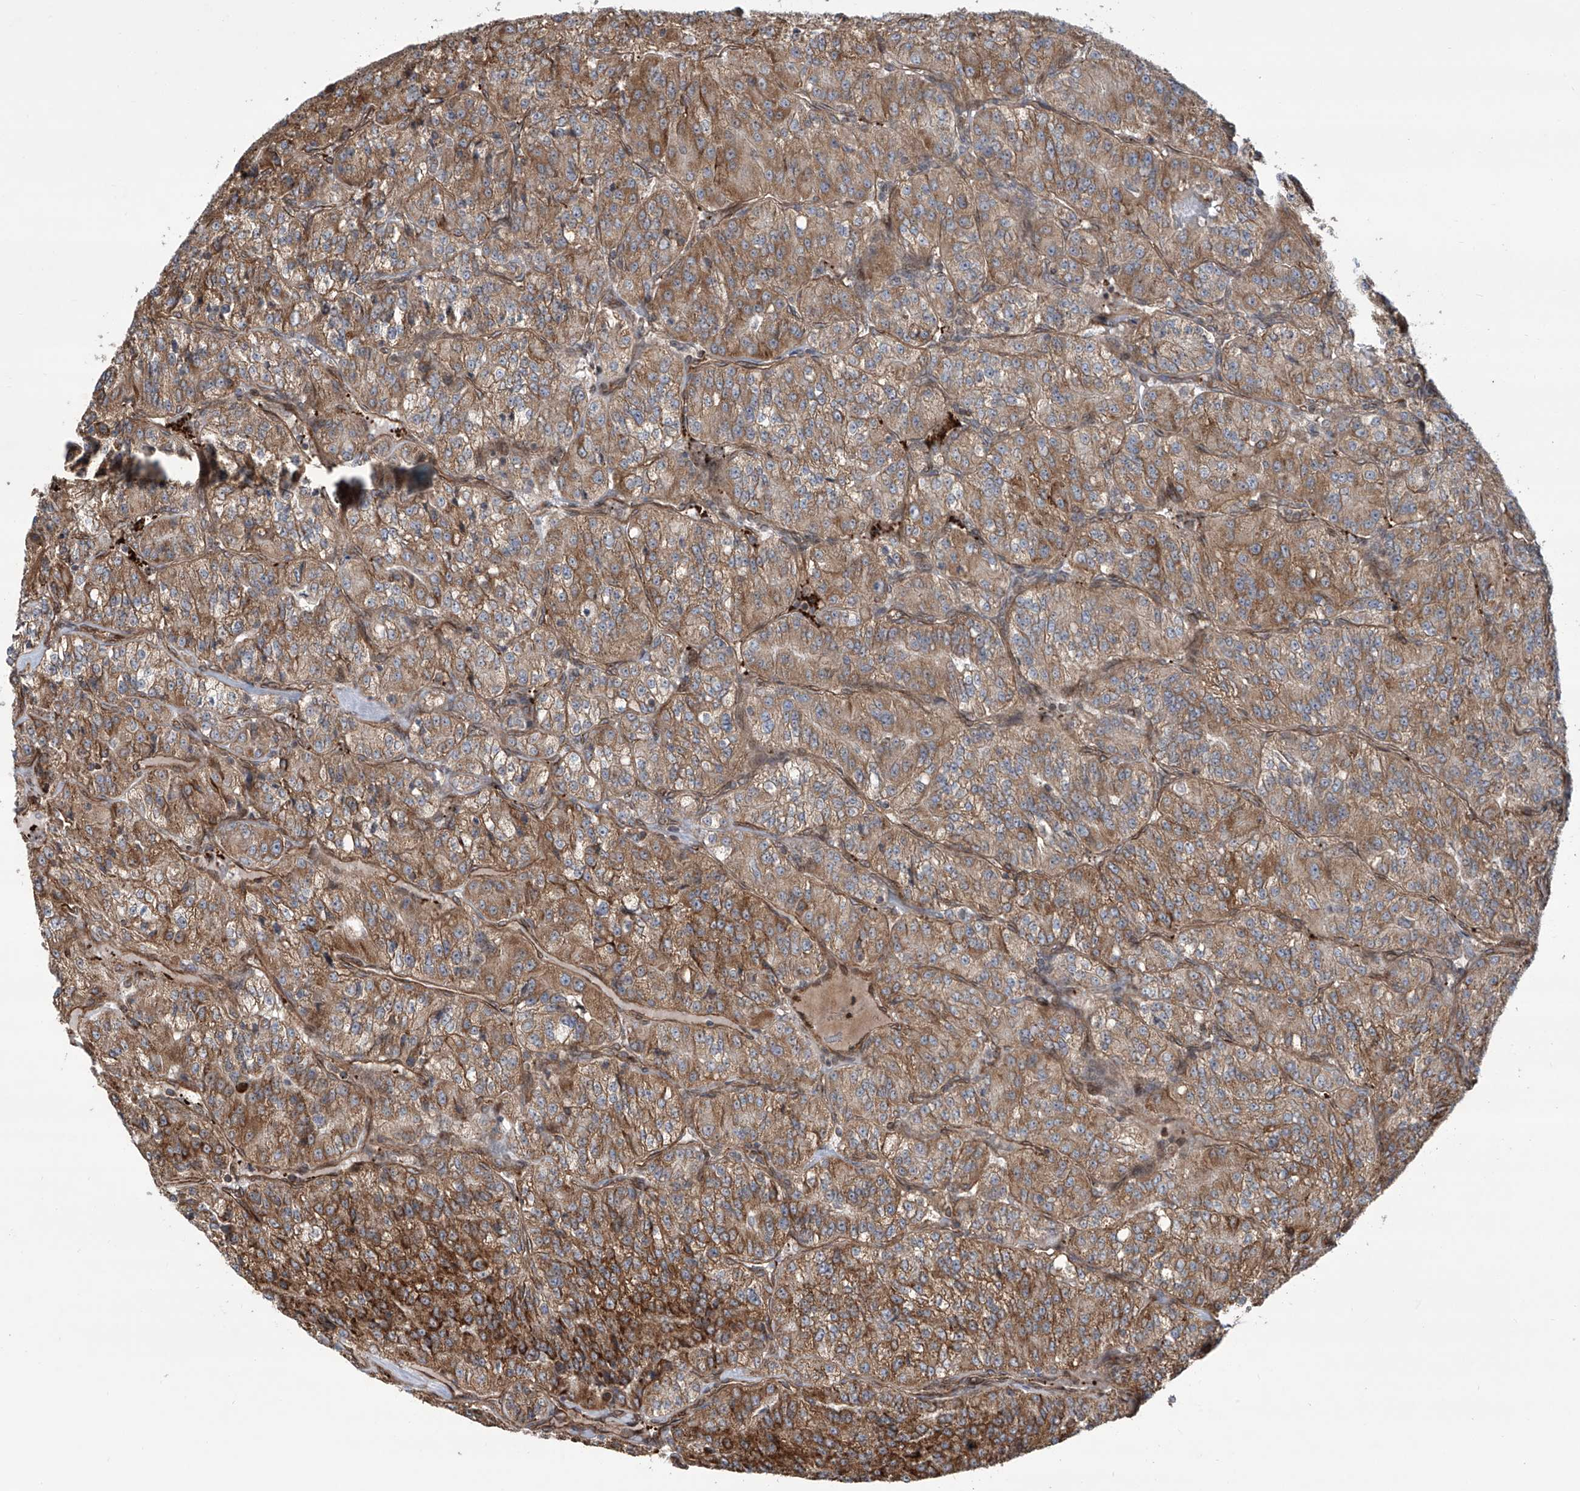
{"staining": {"intensity": "moderate", "quantity": ">75%", "location": "cytoplasmic/membranous"}, "tissue": "renal cancer", "cell_type": "Tumor cells", "image_type": "cancer", "snomed": [{"axis": "morphology", "description": "Adenocarcinoma, NOS"}, {"axis": "topography", "description": "Kidney"}], "caption": "Protein expression analysis of renal cancer demonstrates moderate cytoplasmic/membranous positivity in approximately >75% of tumor cells. The protein of interest is shown in brown color, while the nuclei are stained blue.", "gene": "APAF1", "patient": {"sex": "female", "age": 63}}